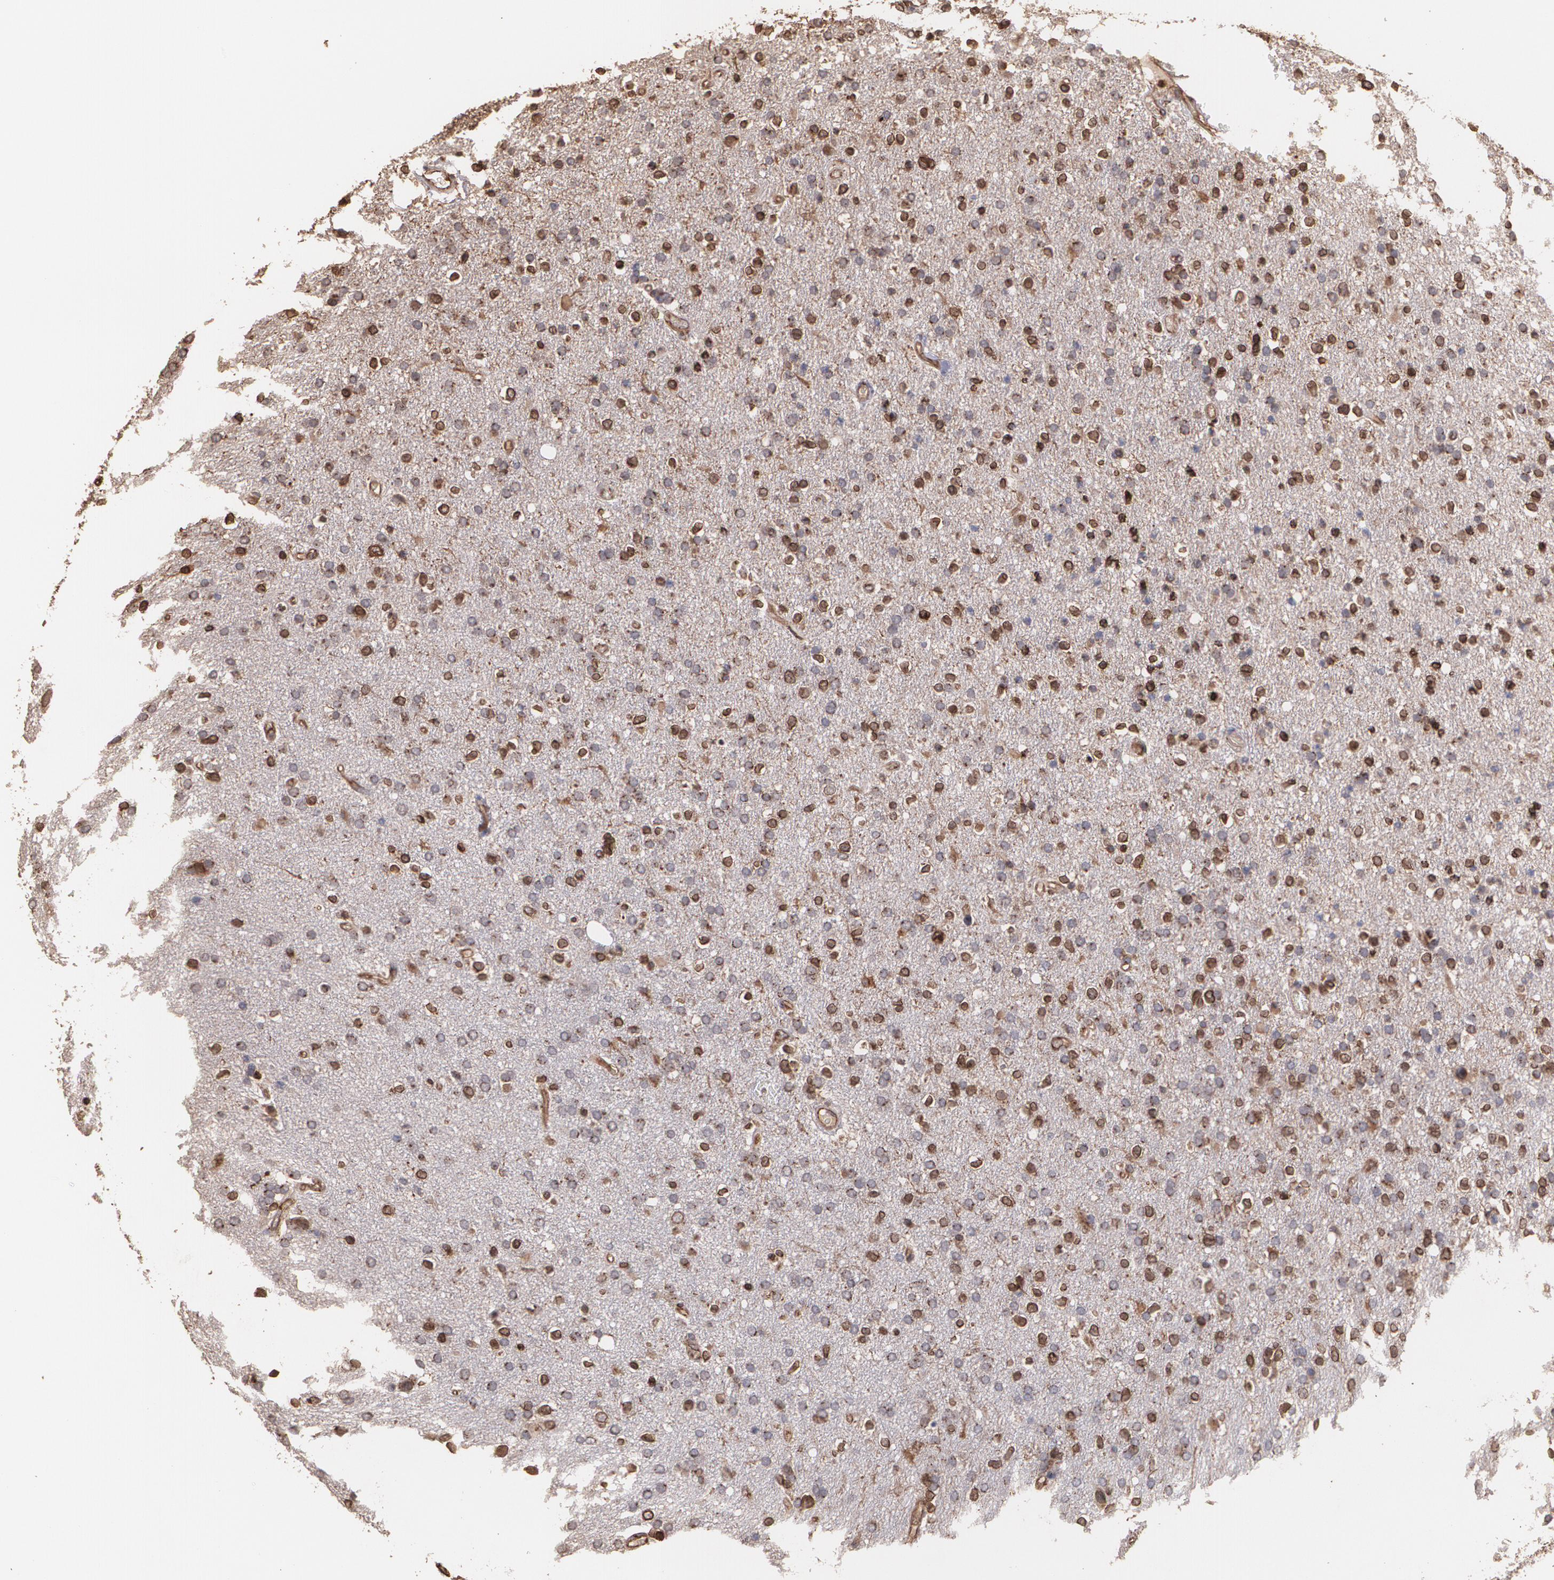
{"staining": {"intensity": "strong", "quantity": "25%-75%", "location": "cytoplasmic/membranous"}, "tissue": "glioma", "cell_type": "Tumor cells", "image_type": "cancer", "snomed": [{"axis": "morphology", "description": "Glioma, malignant, High grade"}, {"axis": "topography", "description": "Brain"}], "caption": "Malignant glioma (high-grade) stained for a protein displays strong cytoplasmic/membranous positivity in tumor cells.", "gene": "TRIP11", "patient": {"sex": "male", "age": 33}}